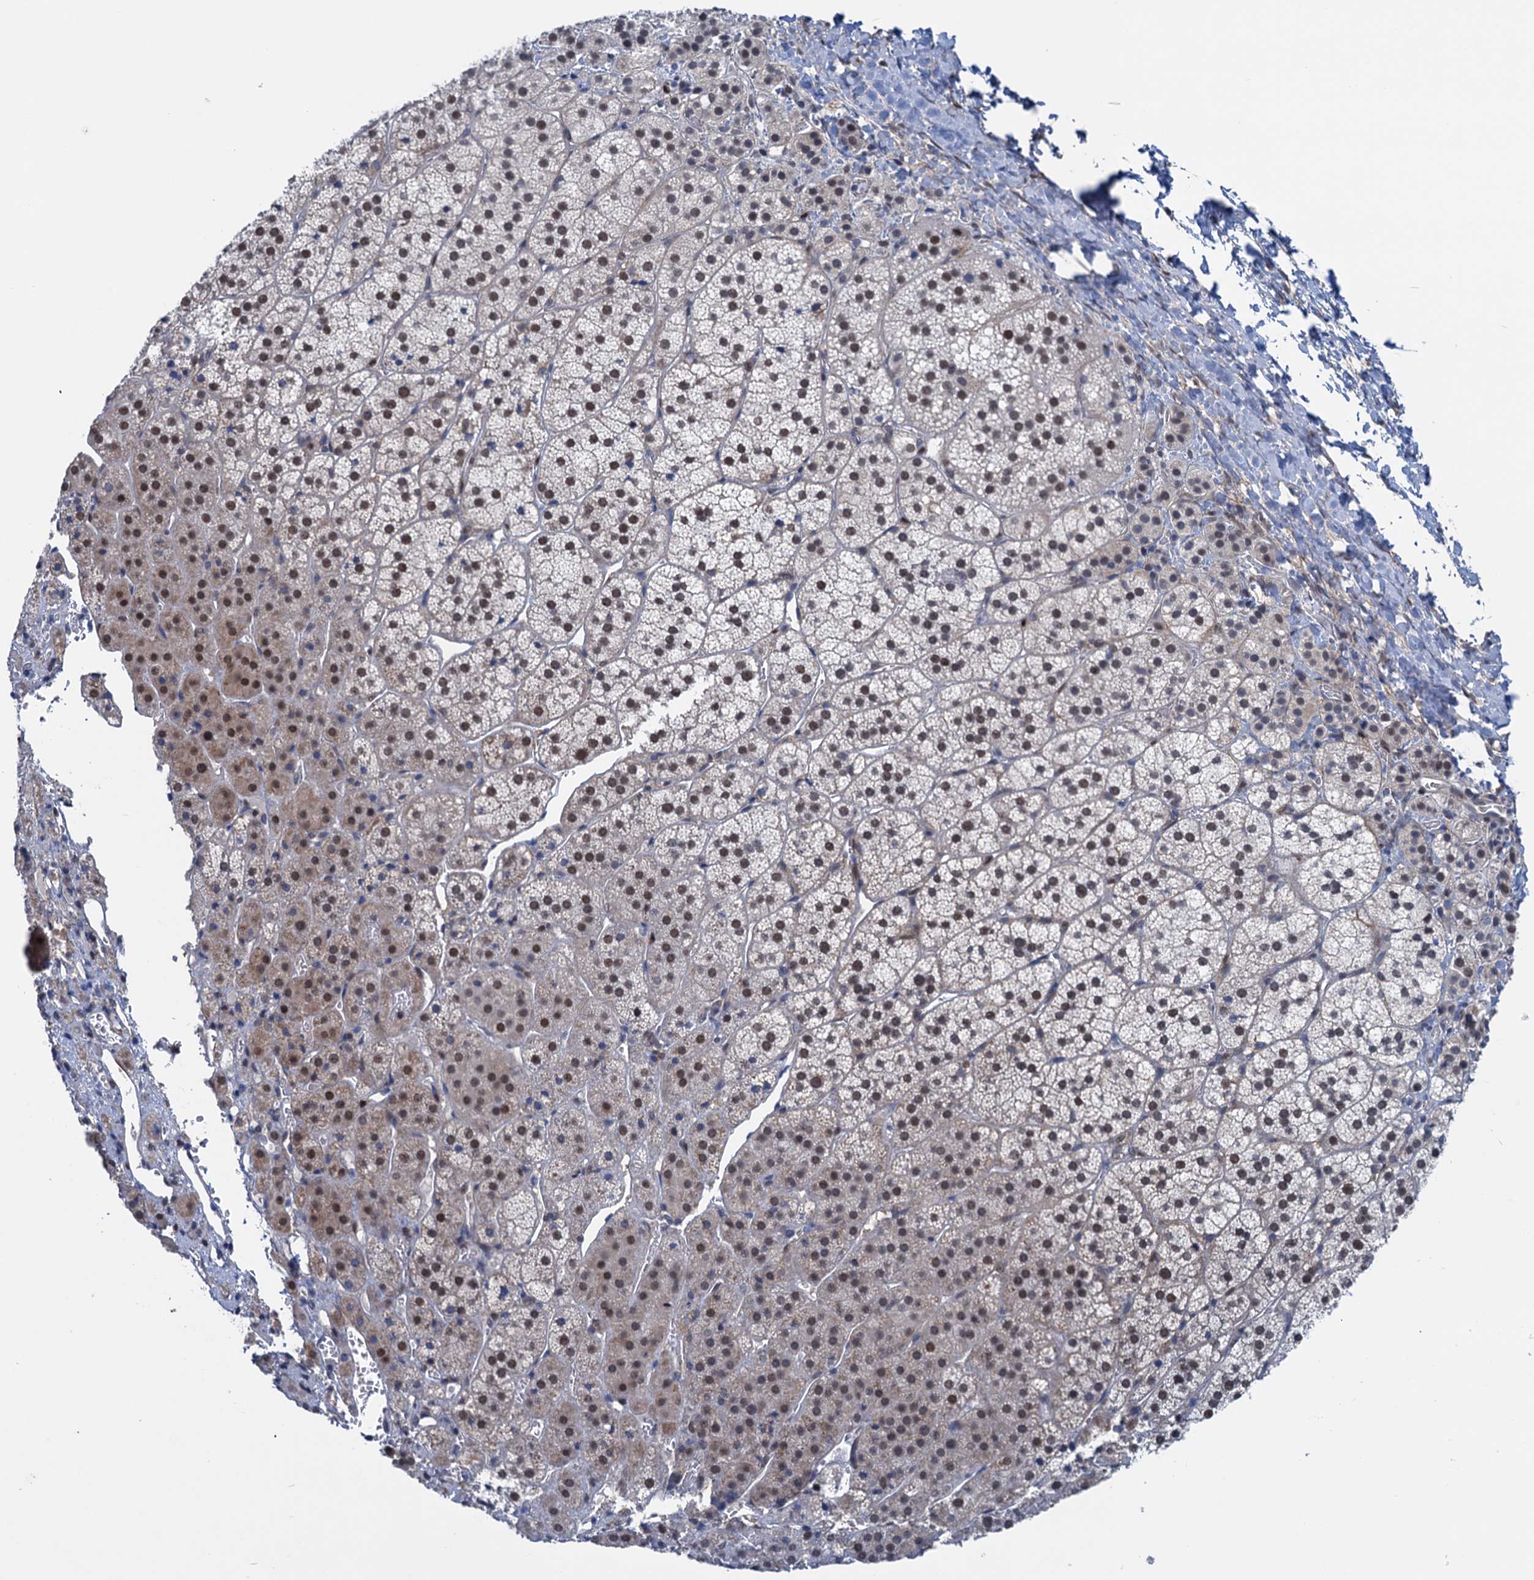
{"staining": {"intensity": "moderate", "quantity": ">75%", "location": "nuclear"}, "tissue": "adrenal gland", "cell_type": "Glandular cells", "image_type": "normal", "snomed": [{"axis": "morphology", "description": "Normal tissue, NOS"}, {"axis": "topography", "description": "Adrenal gland"}], "caption": "An immunohistochemistry image of benign tissue is shown. Protein staining in brown highlights moderate nuclear positivity in adrenal gland within glandular cells. Nuclei are stained in blue.", "gene": "SAE1", "patient": {"sex": "female", "age": 44}}